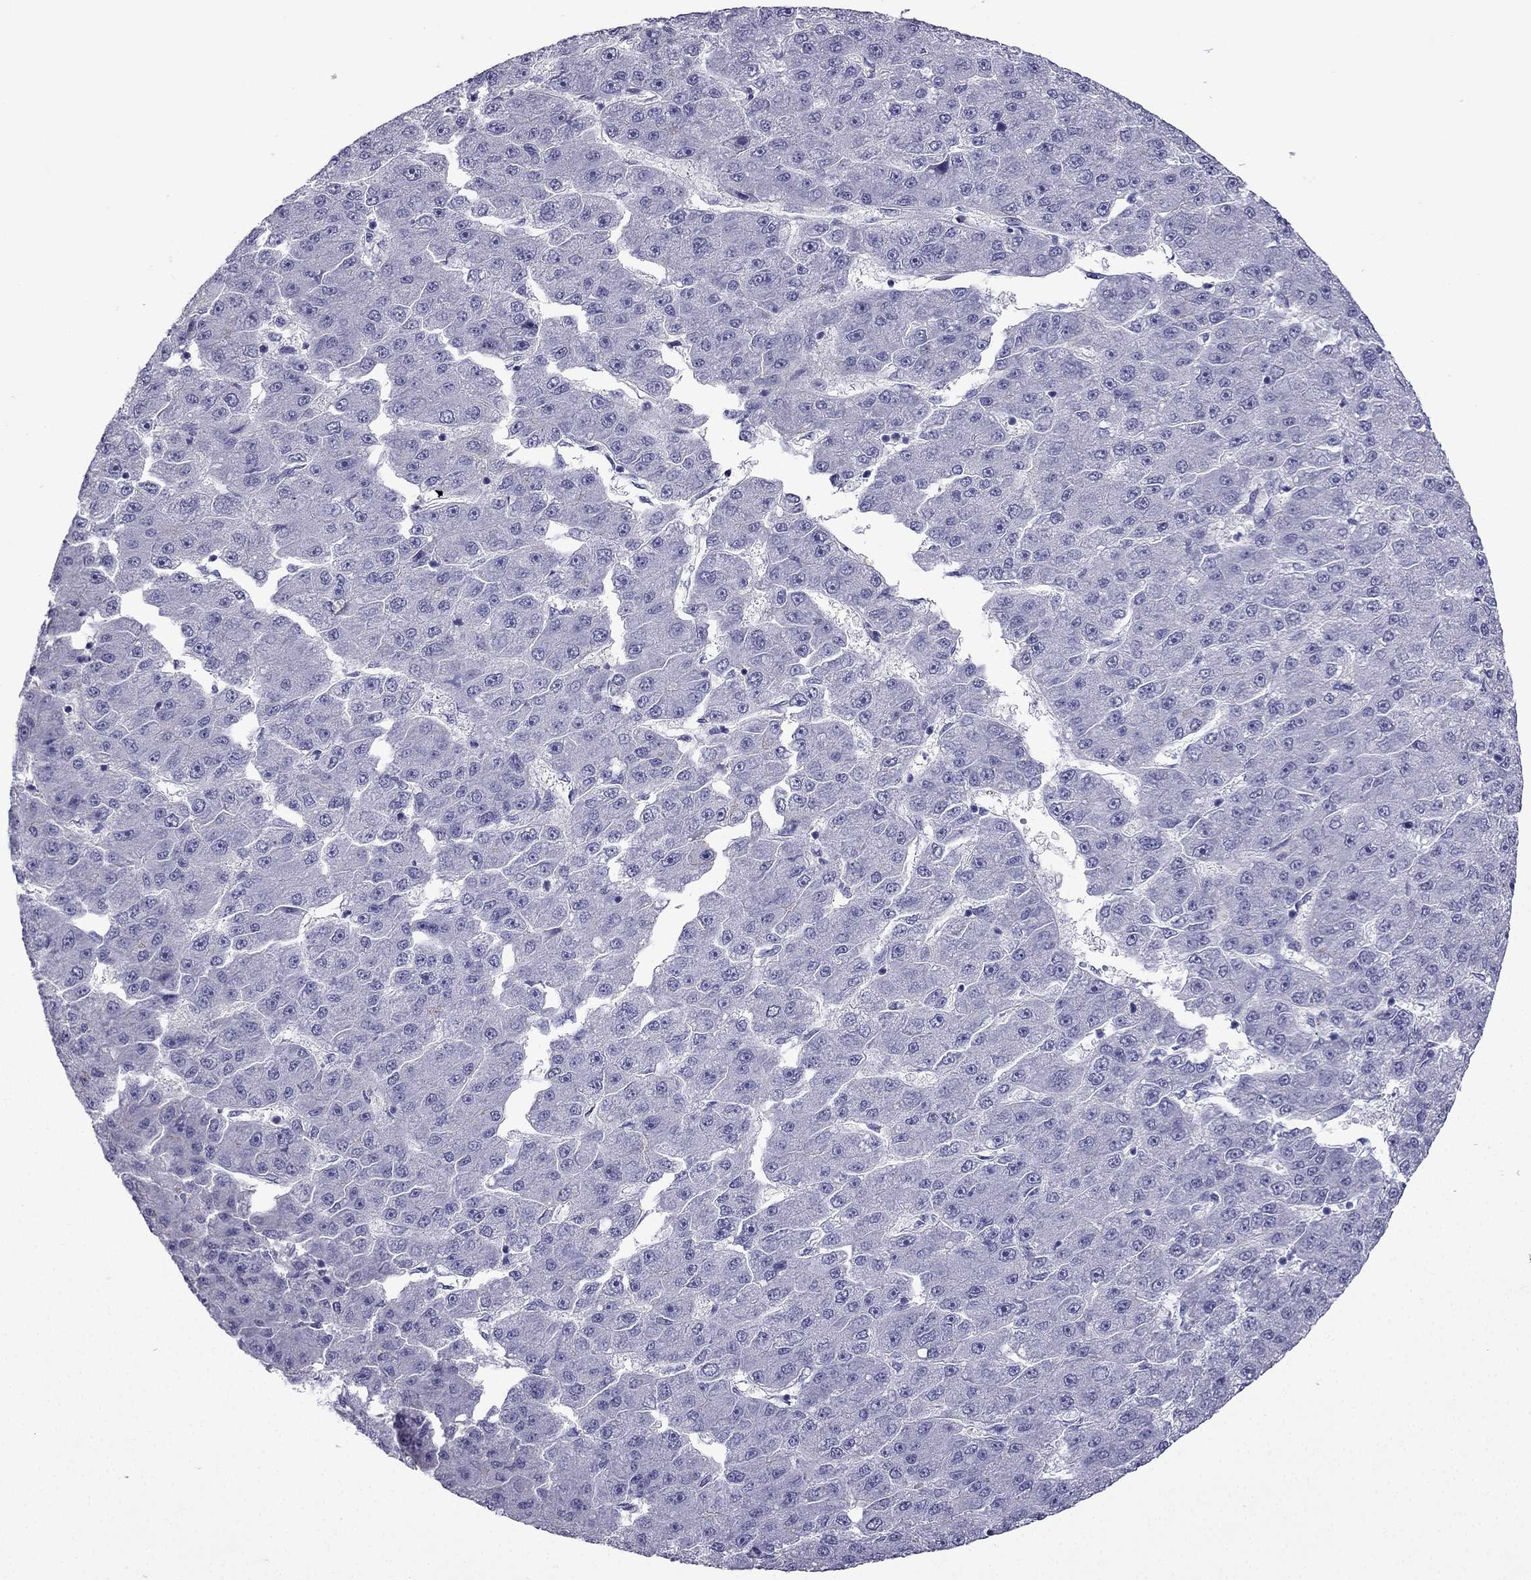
{"staining": {"intensity": "negative", "quantity": "none", "location": "none"}, "tissue": "liver cancer", "cell_type": "Tumor cells", "image_type": "cancer", "snomed": [{"axis": "morphology", "description": "Carcinoma, Hepatocellular, NOS"}, {"axis": "topography", "description": "Liver"}], "caption": "A high-resolution photomicrograph shows immunohistochemistry (IHC) staining of liver cancer, which shows no significant positivity in tumor cells.", "gene": "GJA8", "patient": {"sex": "male", "age": 67}}